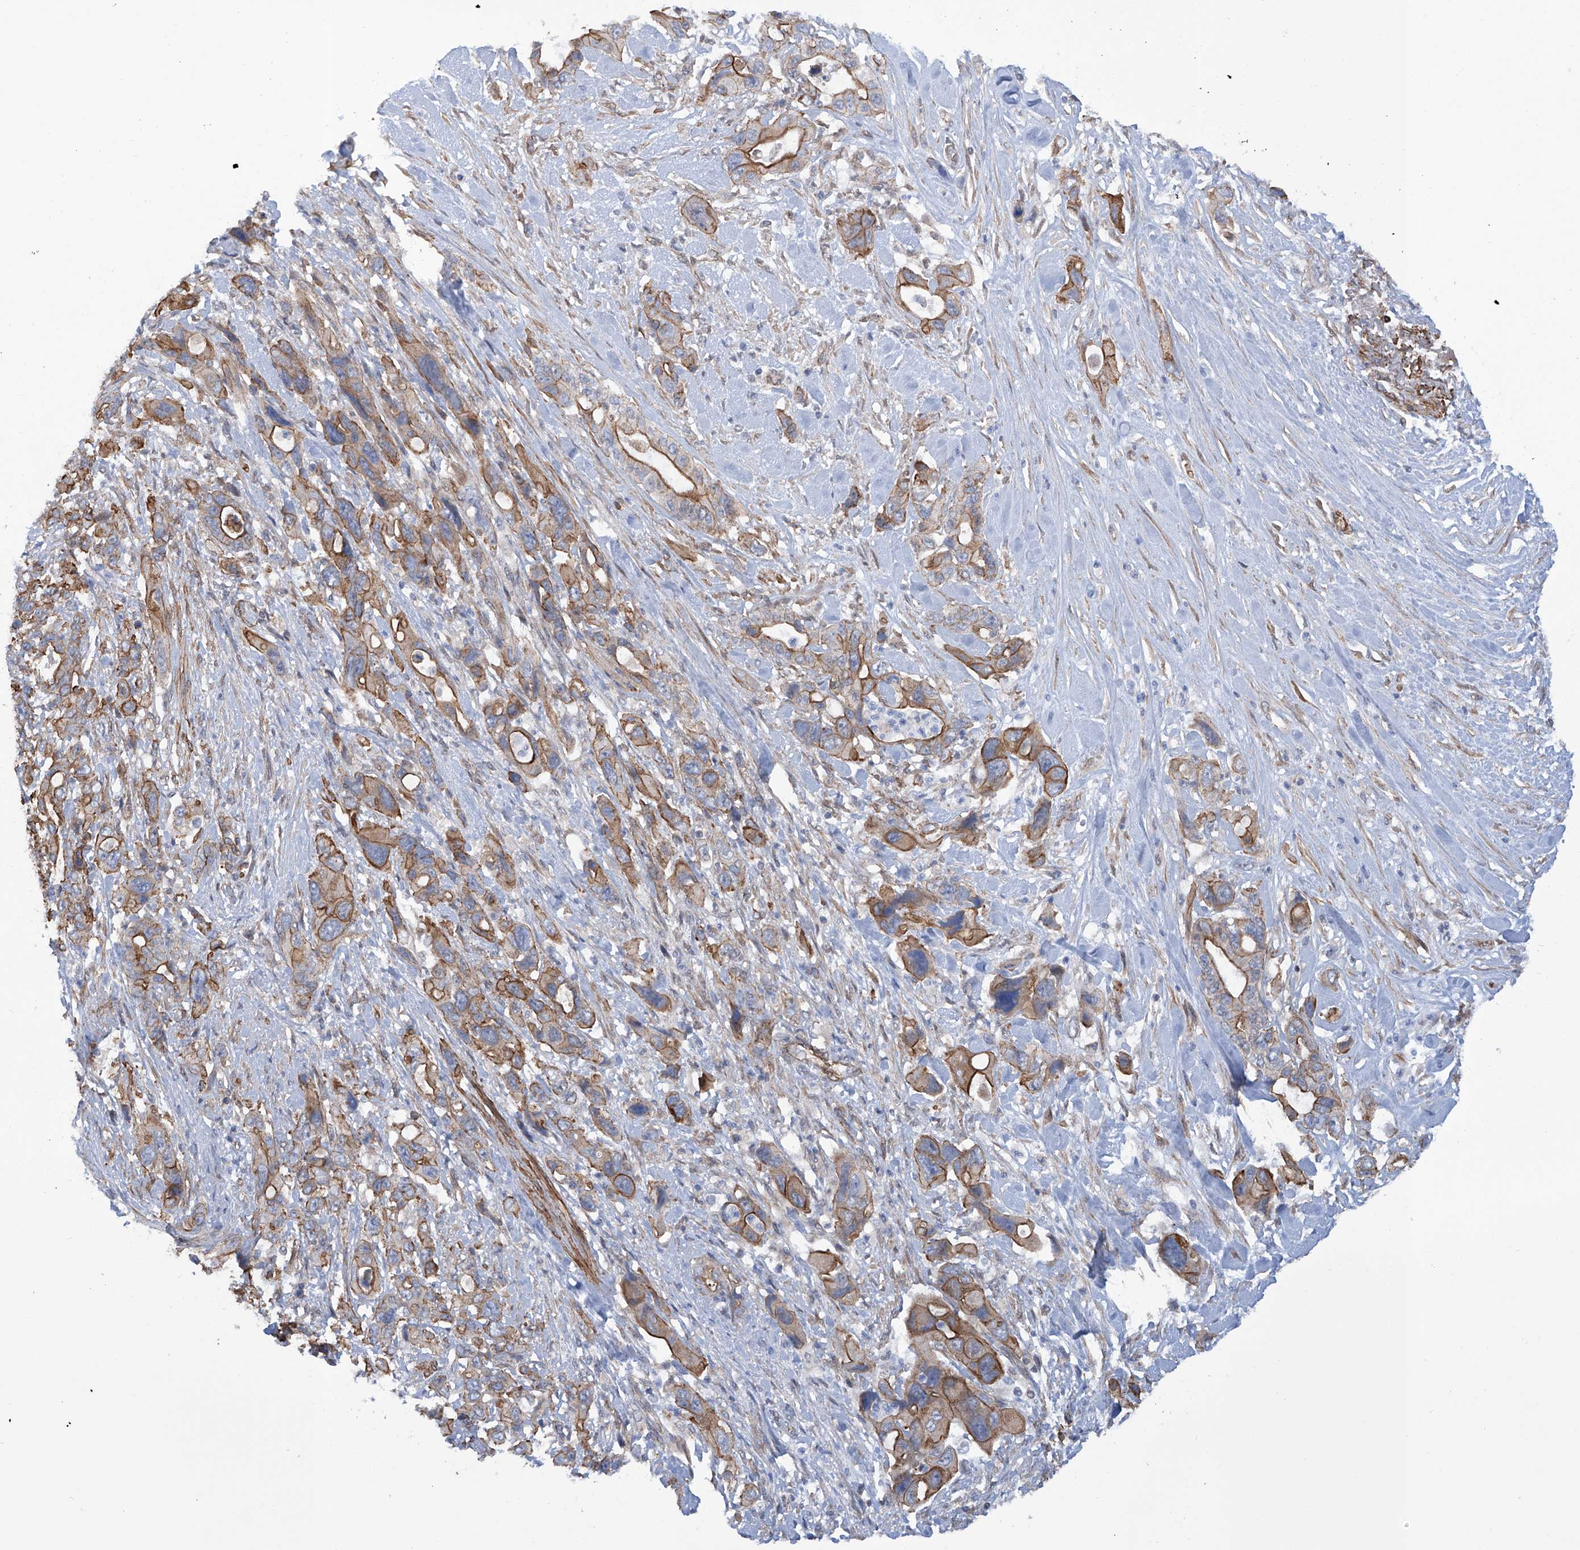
{"staining": {"intensity": "strong", "quantity": "25%-75%", "location": "cytoplasmic/membranous"}, "tissue": "pancreatic cancer", "cell_type": "Tumor cells", "image_type": "cancer", "snomed": [{"axis": "morphology", "description": "Adenocarcinoma, NOS"}, {"axis": "topography", "description": "Pancreas"}], "caption": "IHC photomicrograph of neoplastic tissue: pancreatic cancer (adenocarcinoma) stained using IHC exhibits high levels of strong protein expression localized specifically in the cytoplasmic/membranous of tumor cells, appearing as a cytoplasmic/membranous brown color.", "gene": "ZNF490", "patient": {"sex": "male", "age": 46}}